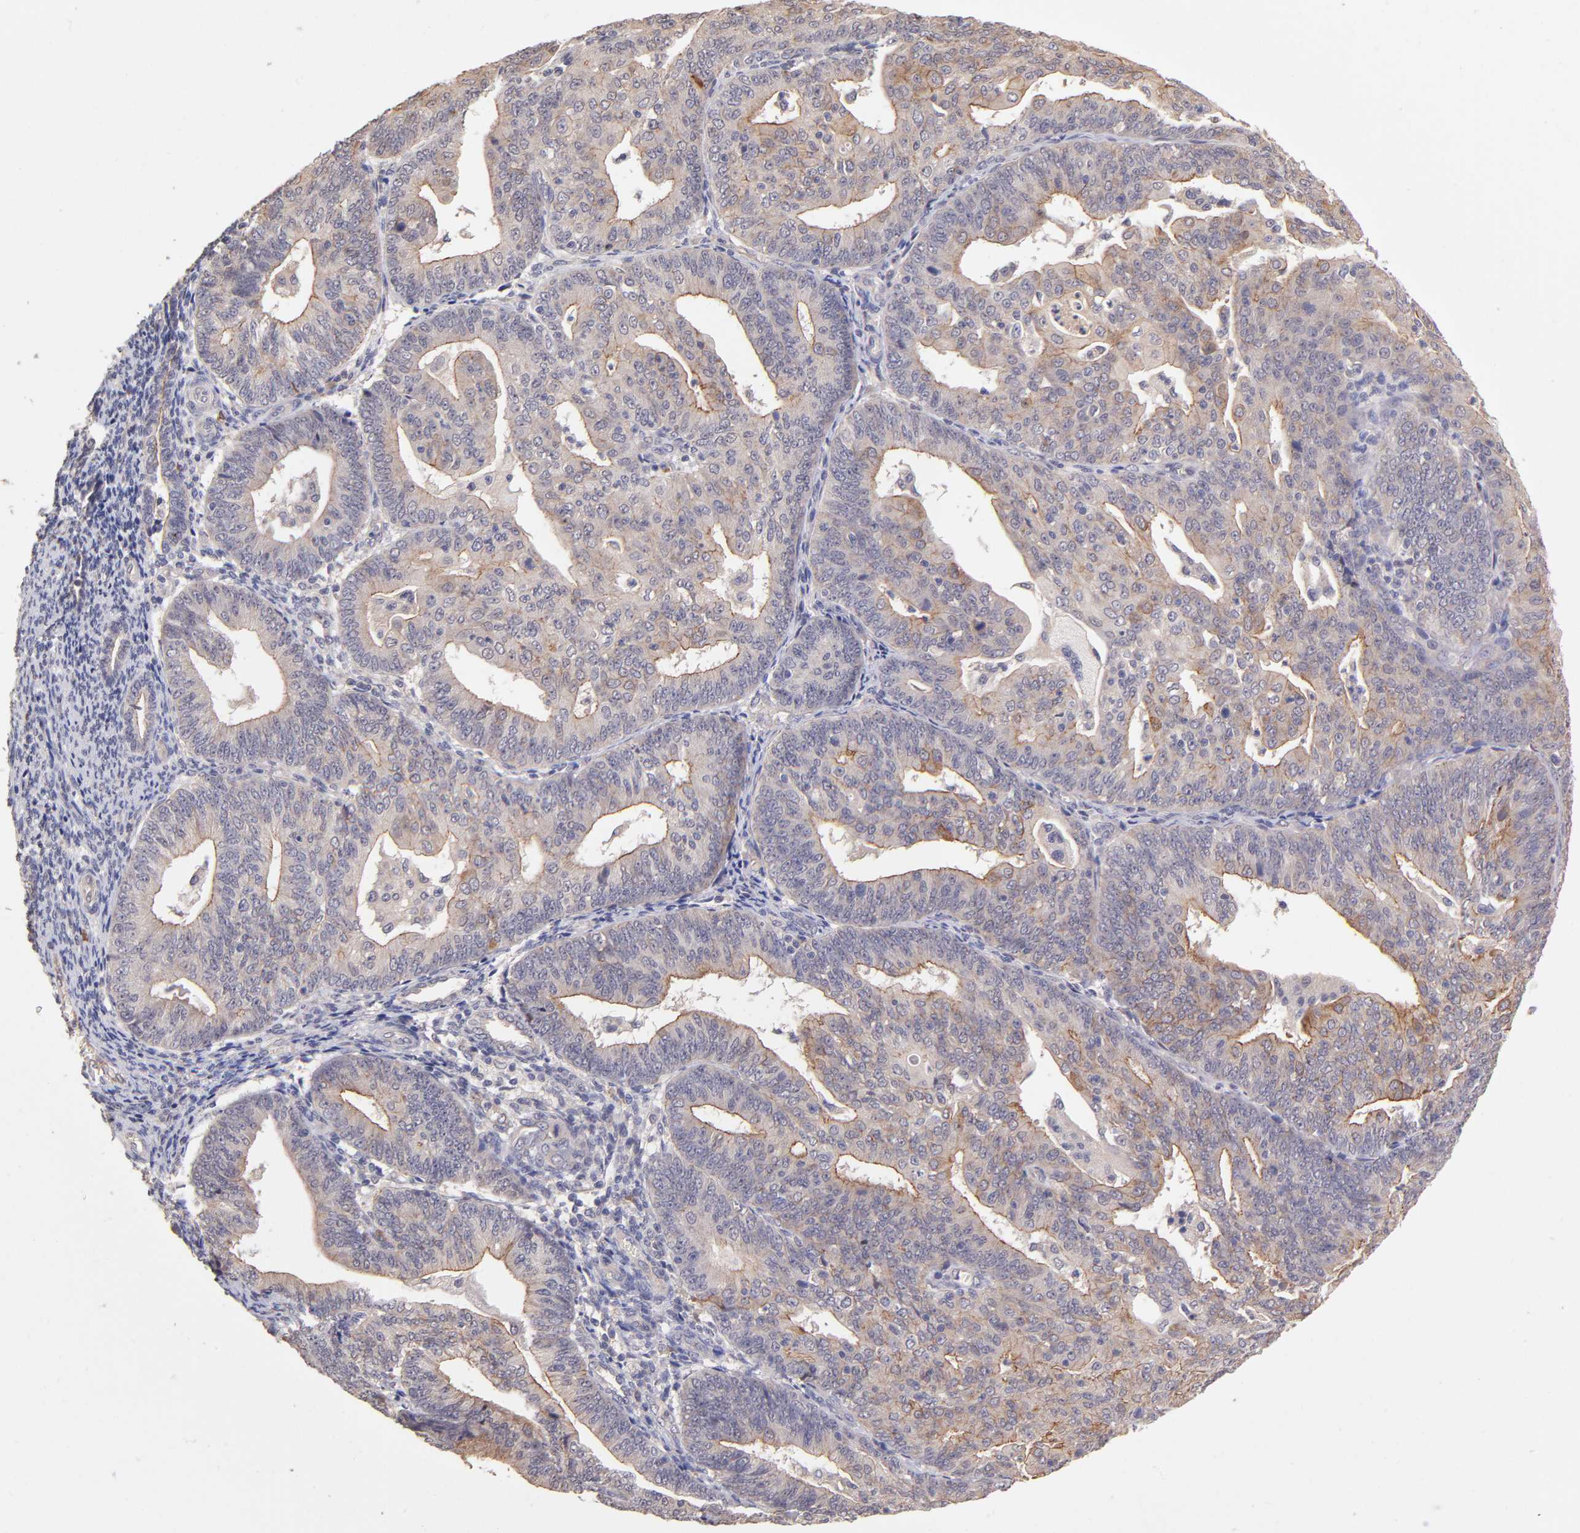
{"staining": {"intensity": "weak", "quantity": ">75%", "location": "cytoplasmic/membranous"}, "tissue": "endometrial cancer", "cell_type": "Tumor cells", "image_type": "cancer", "snomed": [{"axis": "morphology", "description": "Adenocarcinoma, NOS"}, {"axis": "topography", "description": "Endometrium"}], "caption": "Immunohistochemical staining of endometrial cancer (adenocarcinoma) displays weak cytoplasmic/membranous protein expression in approximately >75% of tumor cells.", "gene": "RNASEL", "patient": {"sex": "female", "age": 56}}